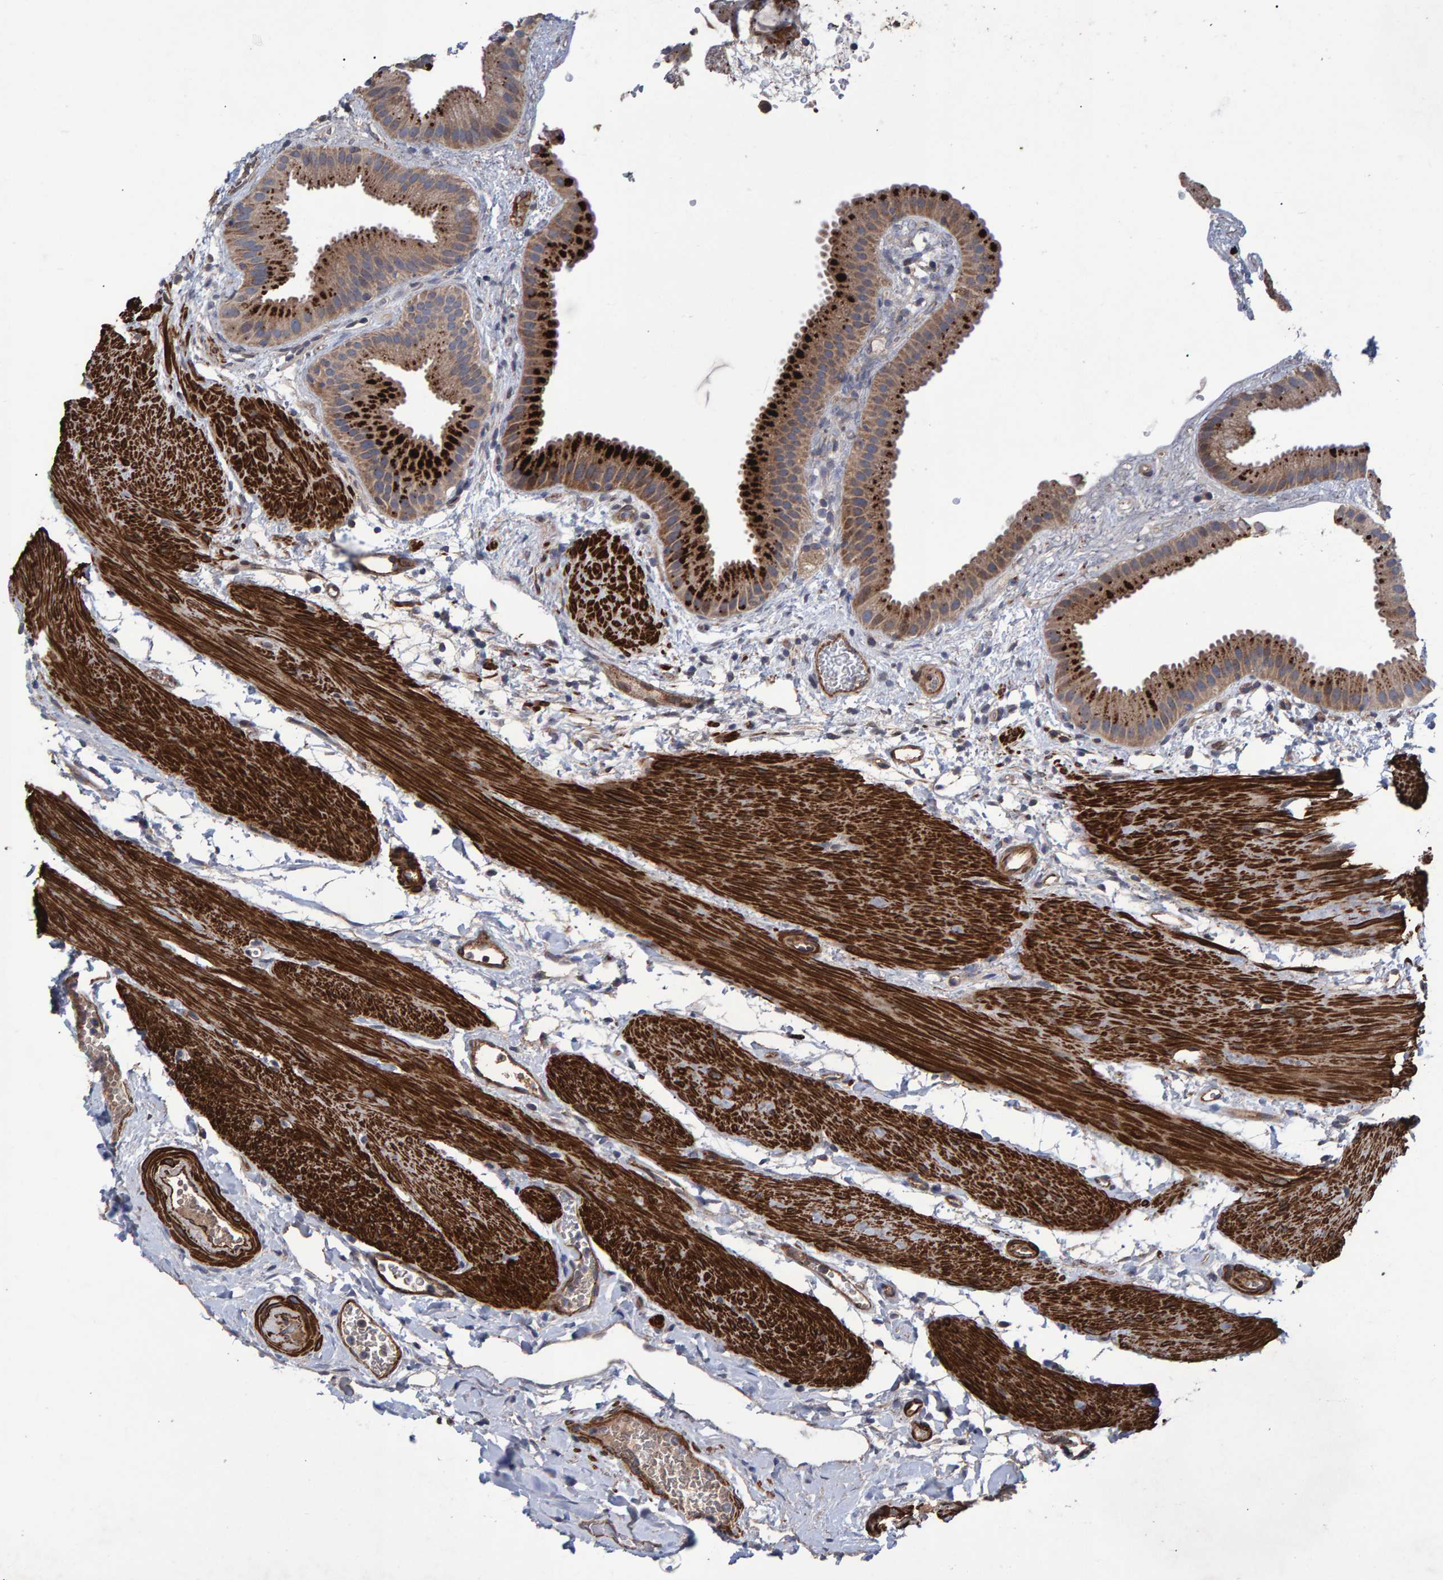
{"staining": {"intensity": "strong", "quantity": ">75%", "location": "cytoplasmic/membranous"}, "tissue": "gallbladder", "cell_type": "Glandular cells", "image_type": "normal", "snomed": [{"axis": "morphology", "description": "Normal tissue, NOS"}, {"axis": "topography", "description": "Gallbladder"}], "caption": "Human gallbladder stained with a brown dye reveals strong cytoplasmic/membranous positive expression in about >75% of glandular cells.", "gene": "SLIT2", "patient": {"sex": "female", "age": 64}}